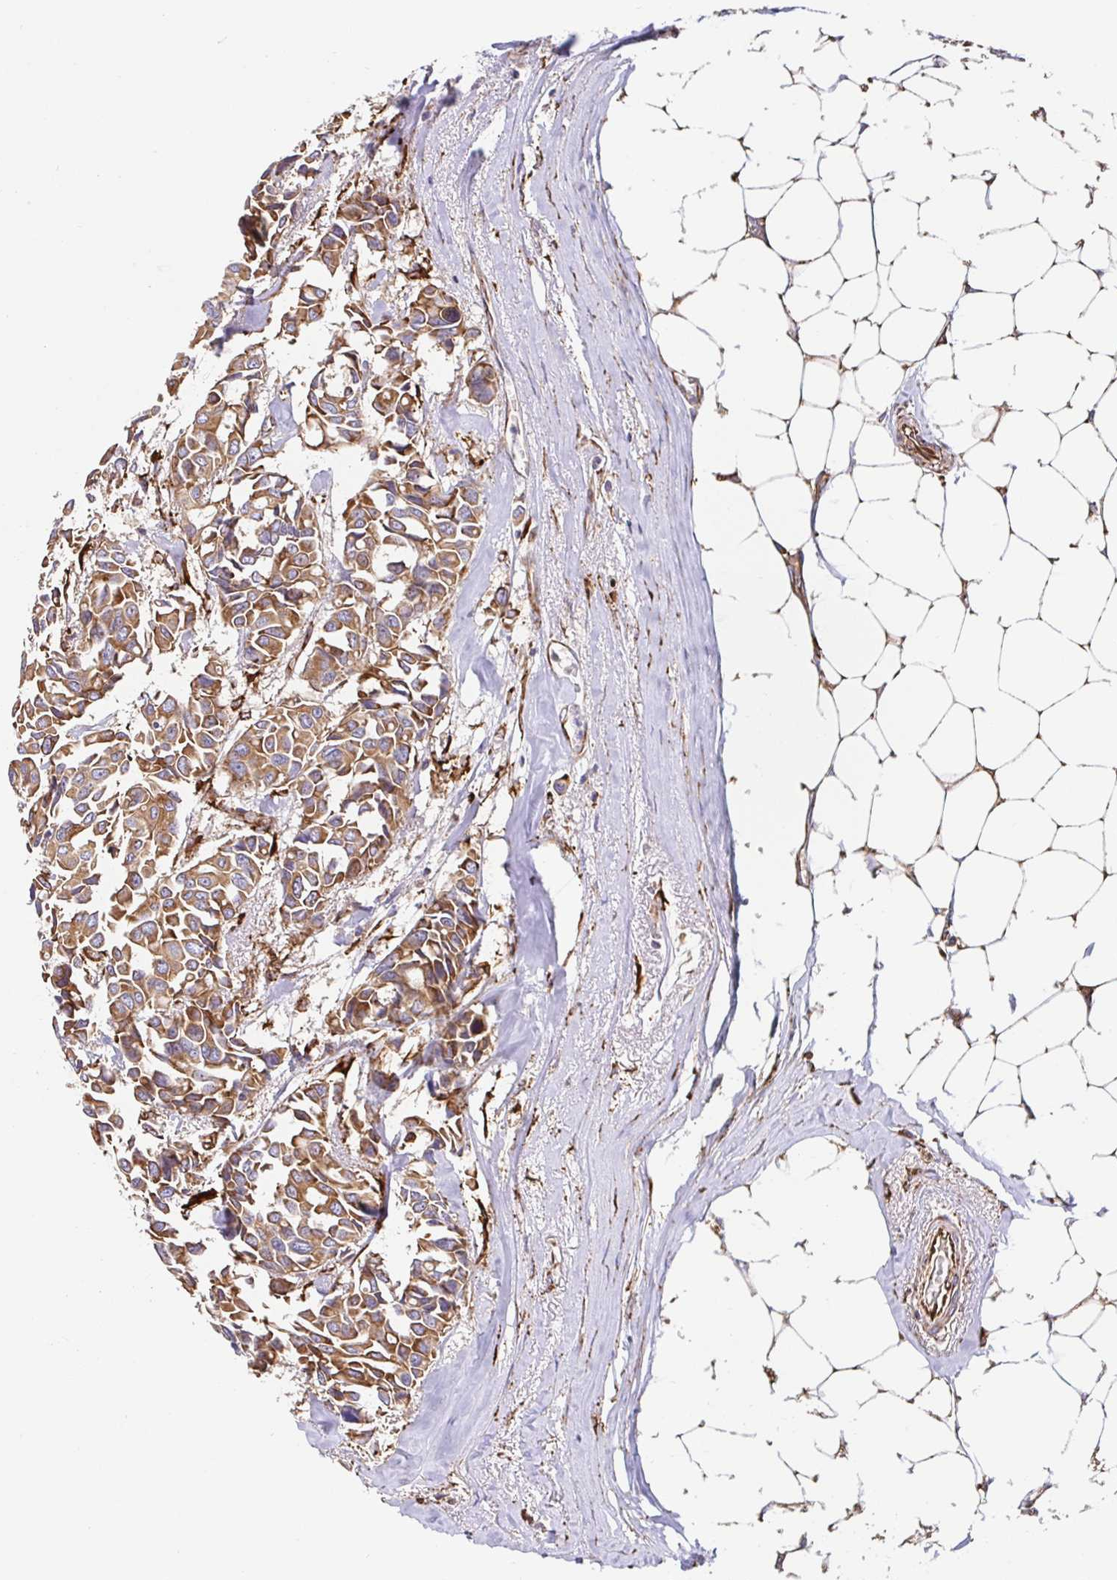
{"staining": {"intensity": "moderate", "quantity": ">75%", "location": "cytoplasmic/membranous"}, "tissue": "breast cancer", "cell_type": "Tumor cells", "image_type": "cancer", "snomed": [{"axis": "morphology", "description": "Duct carcinoma"}, {"axis": "topography", "description": "Breast"}], "caption": "This photomicrograph displays immunohistochemistry staining of breast cancer, with medium moderate cytoplasmic/membranous staining in approximately >75% of tumor cells.", "gene": "MAOA", "patient": {"sex": "female", "age": 54}}